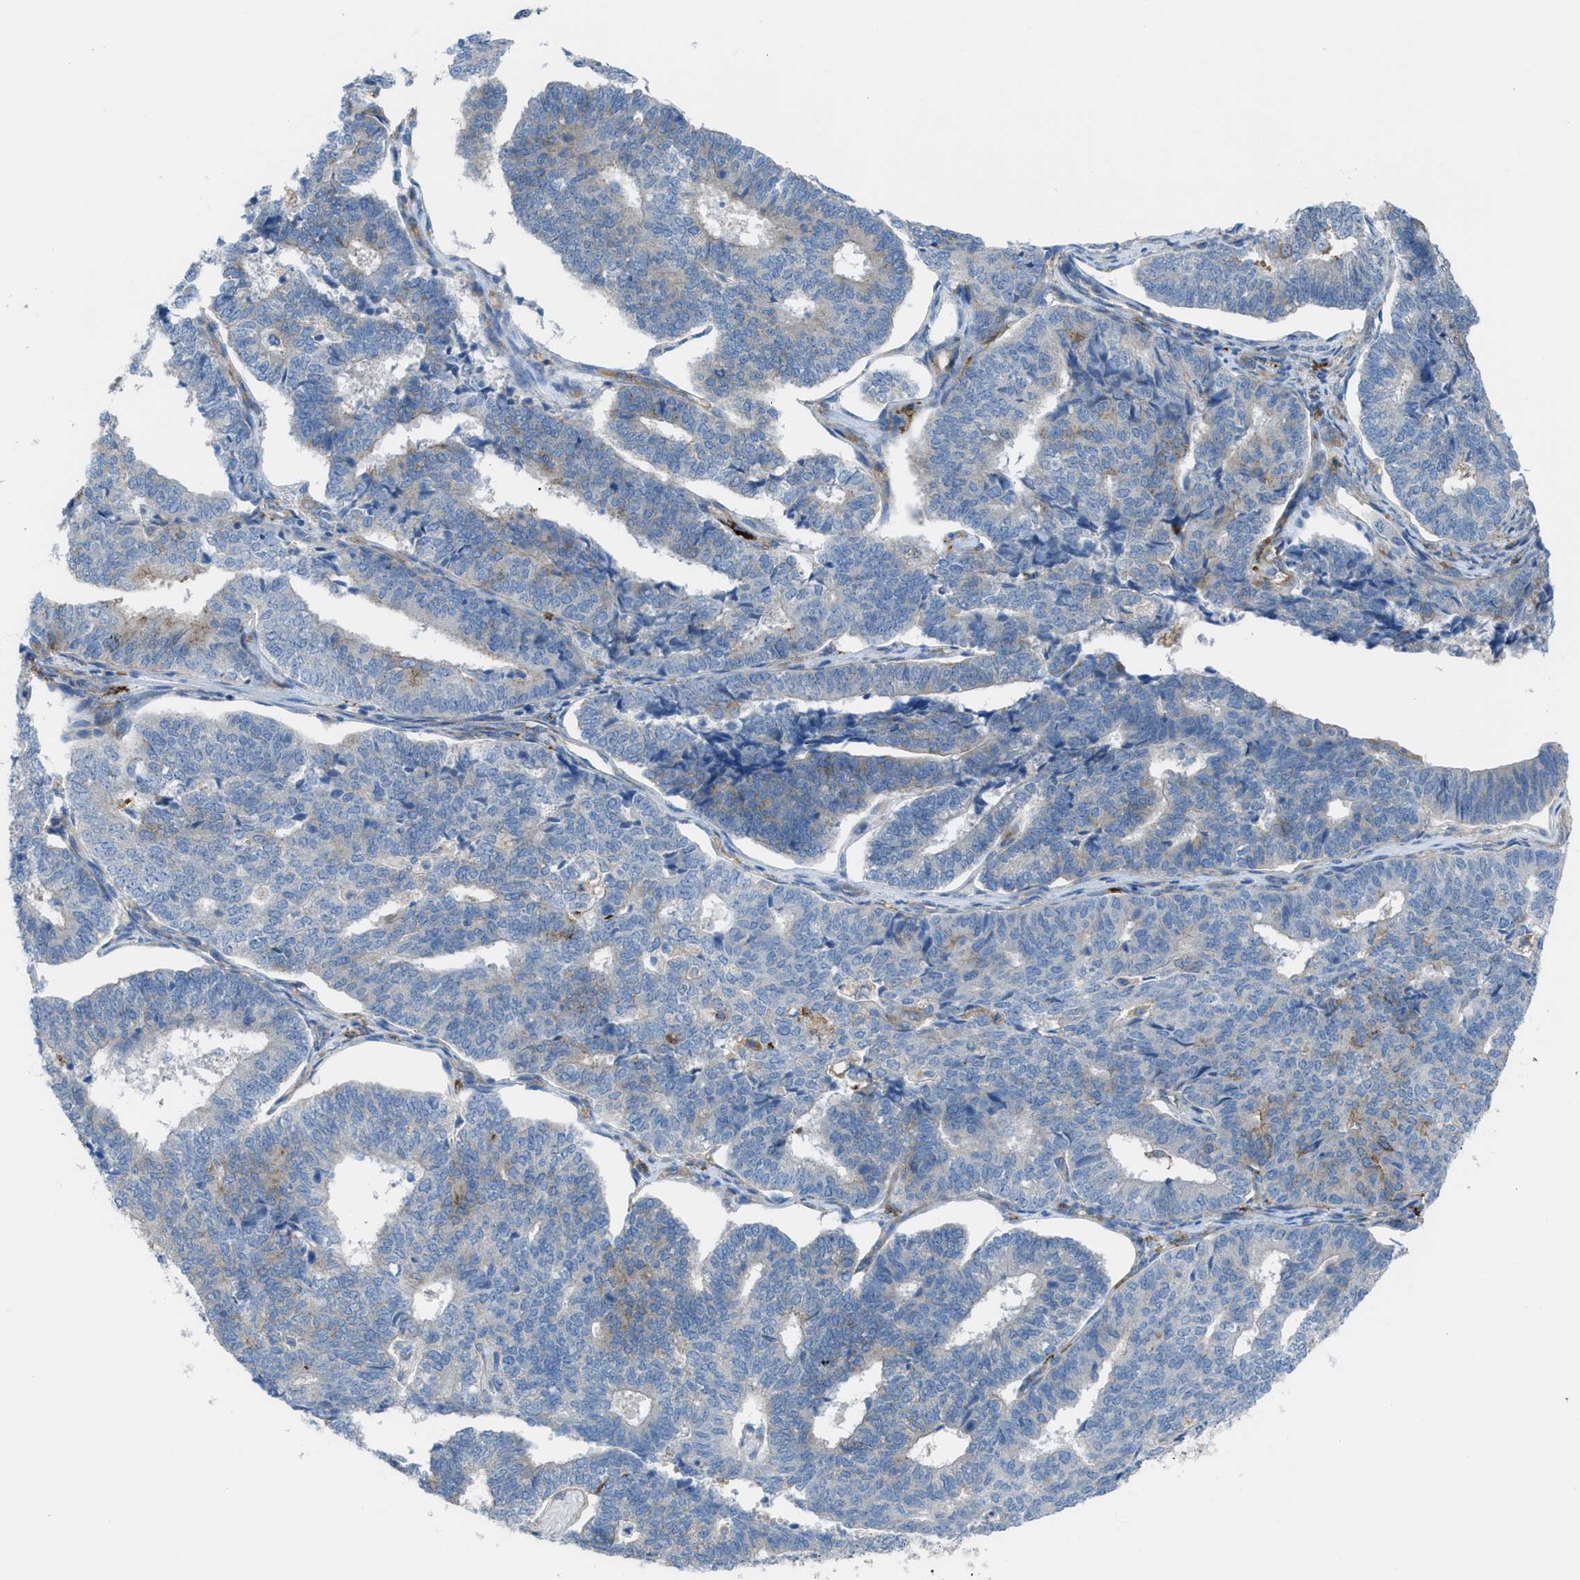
{"staining": {"intensity": "negative", "quantity": "none", "location": "none"}, "tissue": "endometrial cancer", "cell_type": "Tumor cells", "image_type": "cancer", "snomed": [{"axis": "morphology", "description": "Adenocarcinoma, NOS"}, {"axis": "topography", "description": "Endometrium"}], "caption": "Protein analysis of endometrial cancer shows no significant positivity in tumor cells. The staining was performed using DAB (3,3'-diaminobenzidine) to visualize the protein expression in brown, while the nuclei were stained in blue with hematoxylin (Magnification: 20x).", "gene": "EGFR", "patient": {"sex": "female", "age": 70}}